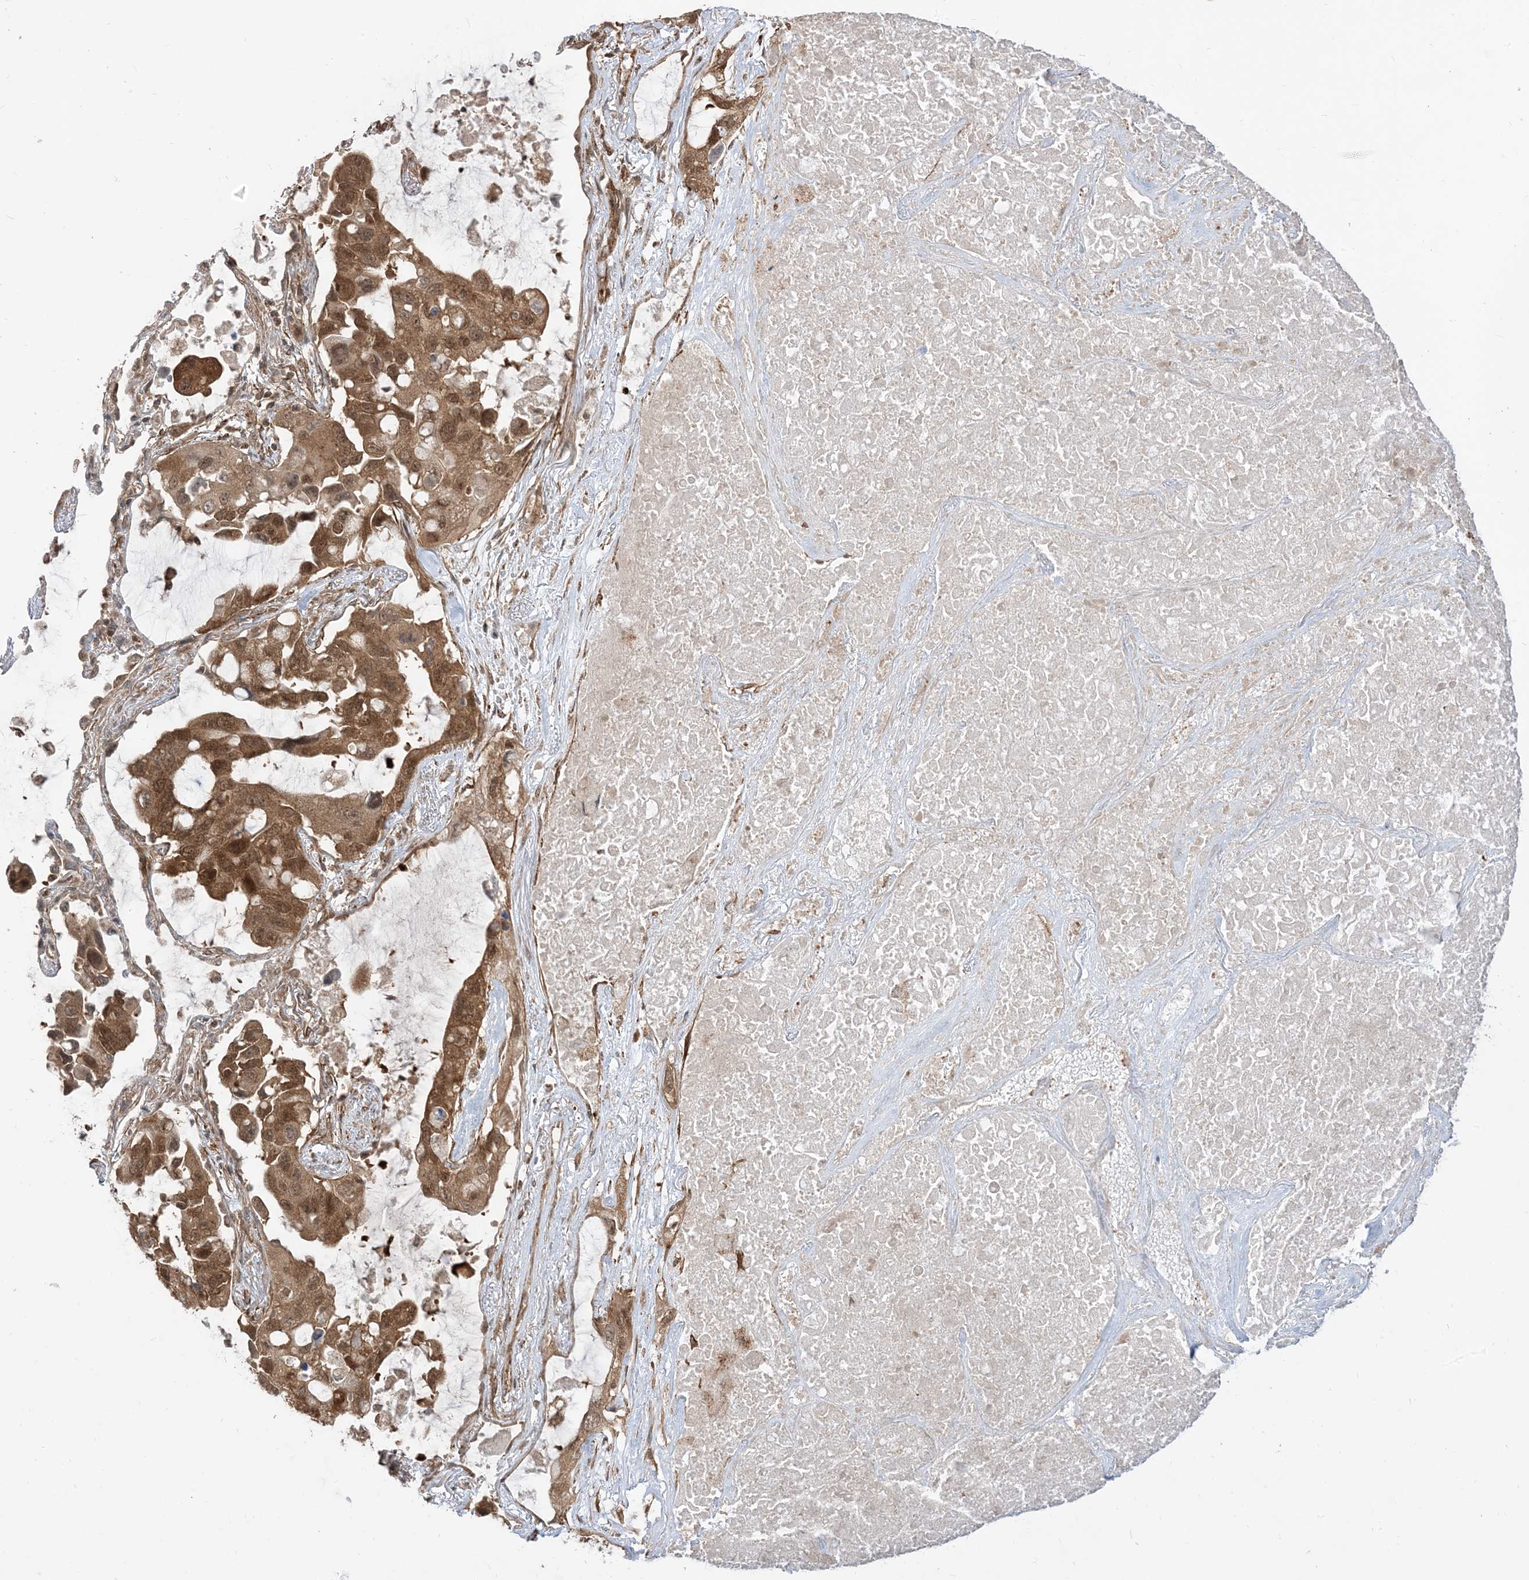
{"staining": {"intensity": "moderate", "quantity": ">75%", "location": "cytoplasmic/membranous,nuclear"}, "tissue": "lung cancer", "cell_type": "Tumor cells", "image_type": "cancer", "snomed": [{"axis": "morphology", "description": "Squamous cell carcinoma, NOS"}, {"axis": "topography", "description": "Lung"}], "caption": "A photomicrograph showing moderate cytoplasmic/membranous and nuclear expression in about >75% of tumor cells in lung squamous cell carcinoma, as visualized by brown immunohistochemical staining.", "gene": "TBCC", "patient": {"sex": "female", "age": 73}}